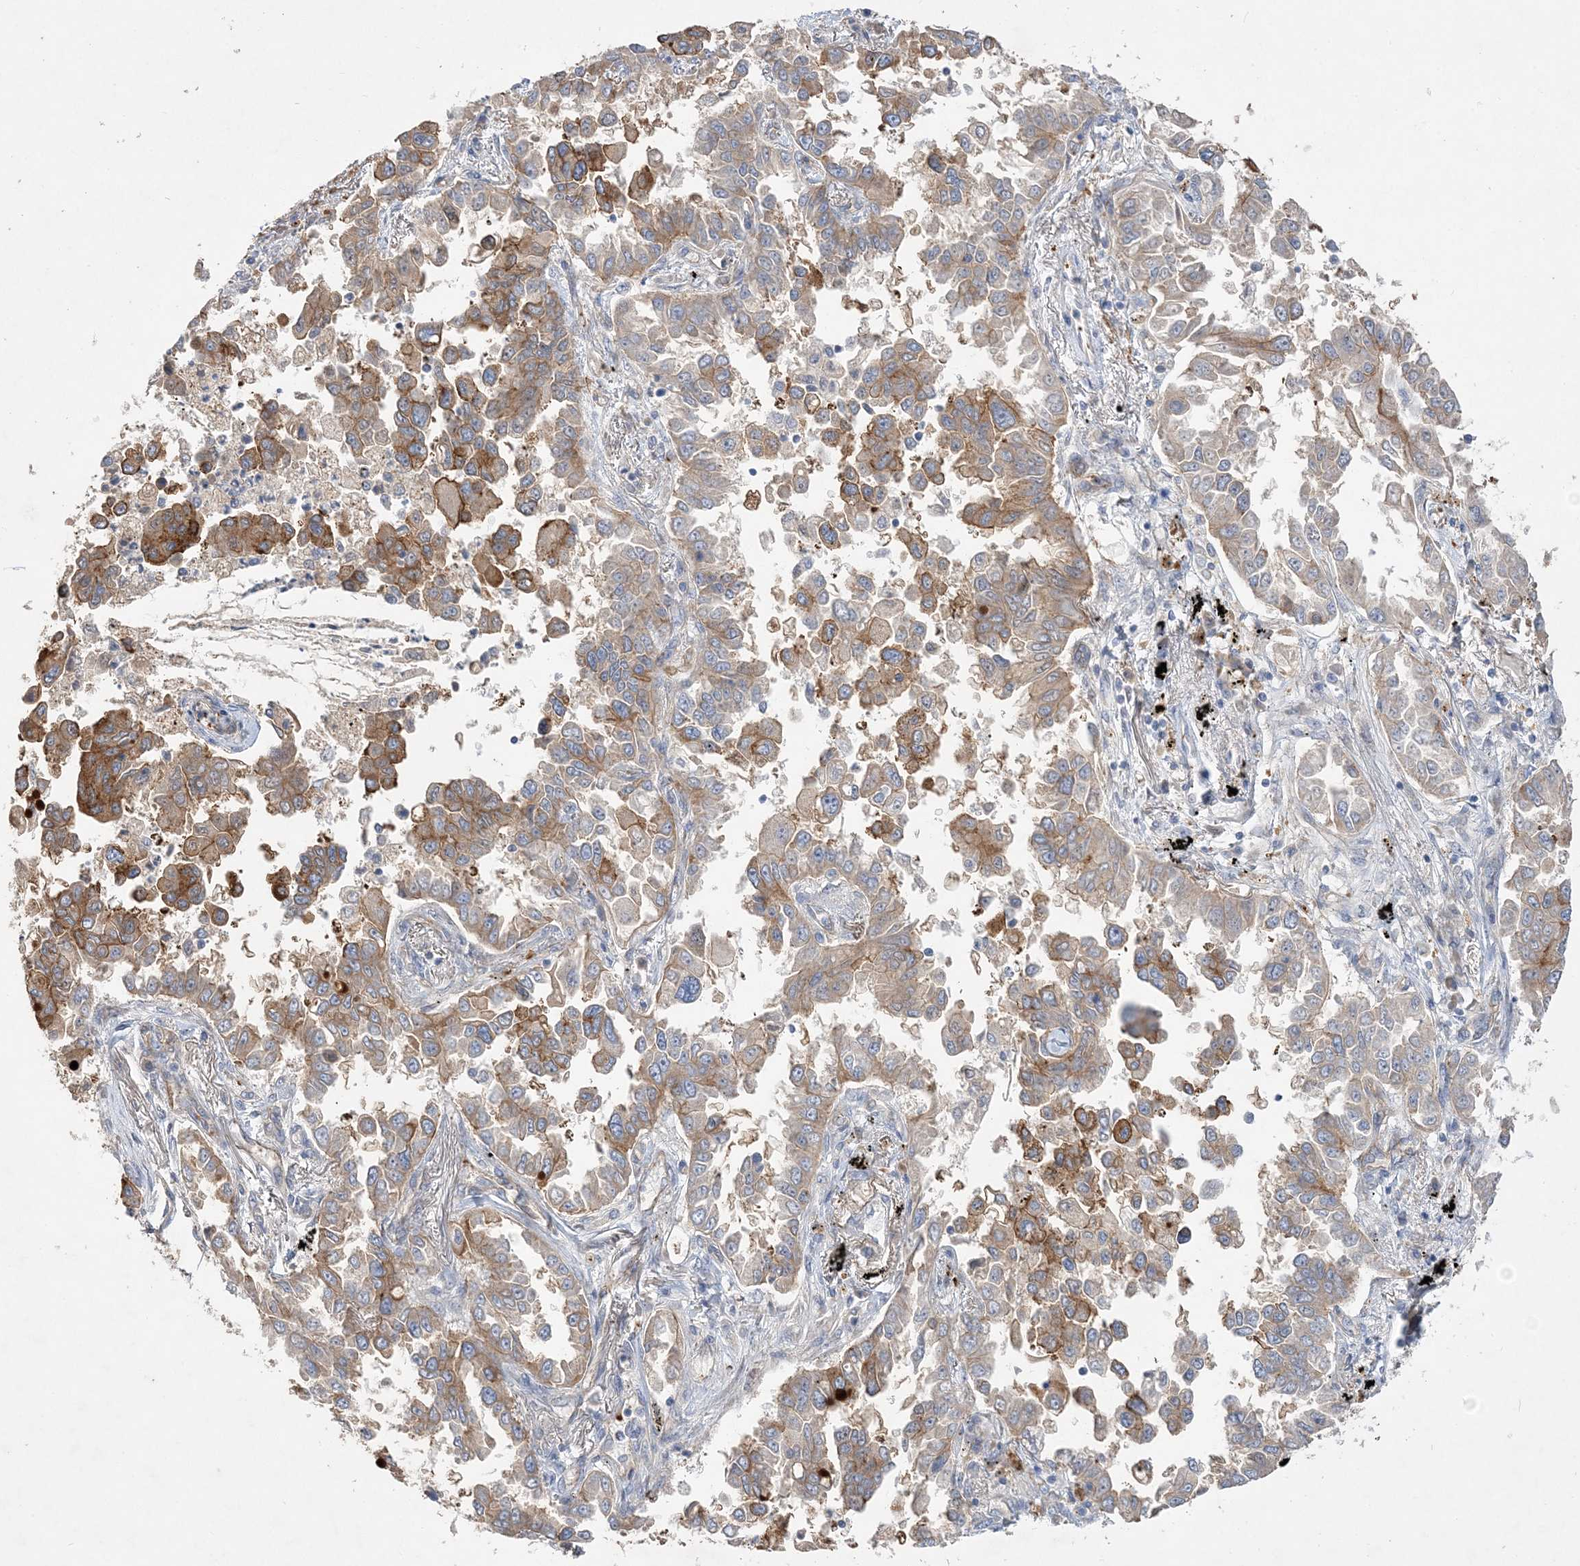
{"staining": {"intensity": "moderate", "quantity": ">75%", "location": "cytoplasmic/membranous"}, "tissue": "lung cancer", "cell_type": "Tumor cells", "image_type": "cancer", "snomed": [{"axis": "morphology", "description": "Adenocarcinoma, NOS"}, {"axis": "topography", "description": "Lung"}], "caption": "Lung adenocarcinoma stained with immunohistochemistry (IHC) shows moderate cytoplasmic/membranous positivity in approximately >75% of tumor cells. Nuclei are stained in blue.", "gene": "ADCK2", "patient": {"sex": "female", "age": 67}}